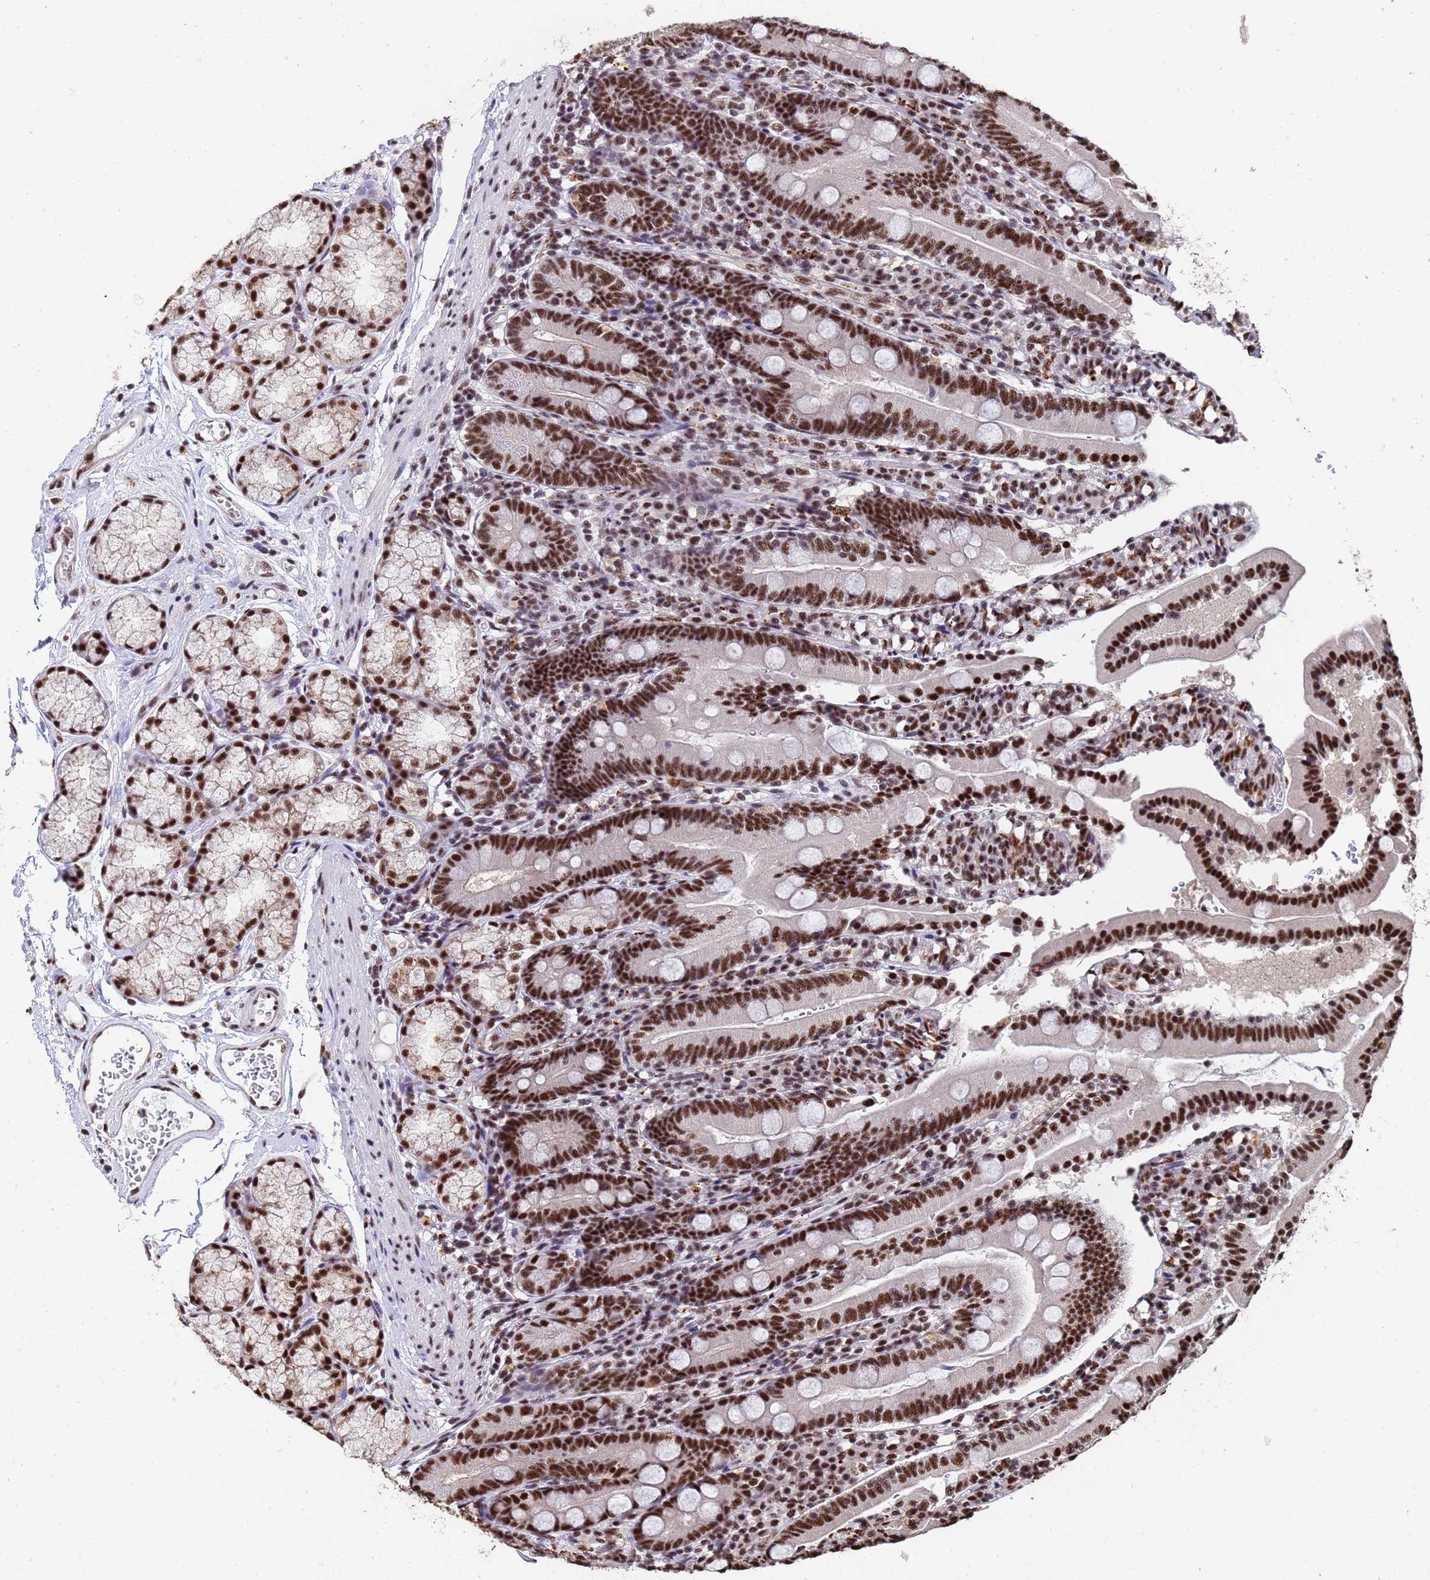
{"staining": {"intensity": "strong", "quantity": ">75%", "location": "nuclear"}, "tissue": "duodenum", "cell_type": "Glandular cells", "image_type": "normal", "snomed": [{"axis": "morphology", "description": "Normal tissue, NOS"}, {"axis": "topography", "description": "Duodenum"}], "caption": "A high-resolution photomicrograph shows immunohistochemistry staining of unremarkable duodenum, which displays strong nuclear expression in approximately >75% of glandular cells. The protein is stained brown, and the nuclei are stained in blue (DAB (3,3'-diaminobenzidine) IHC with brightfield microscopy, high magnification).", "gene": "SF3B2", "patient": {"sex": "female", "age": 67}}